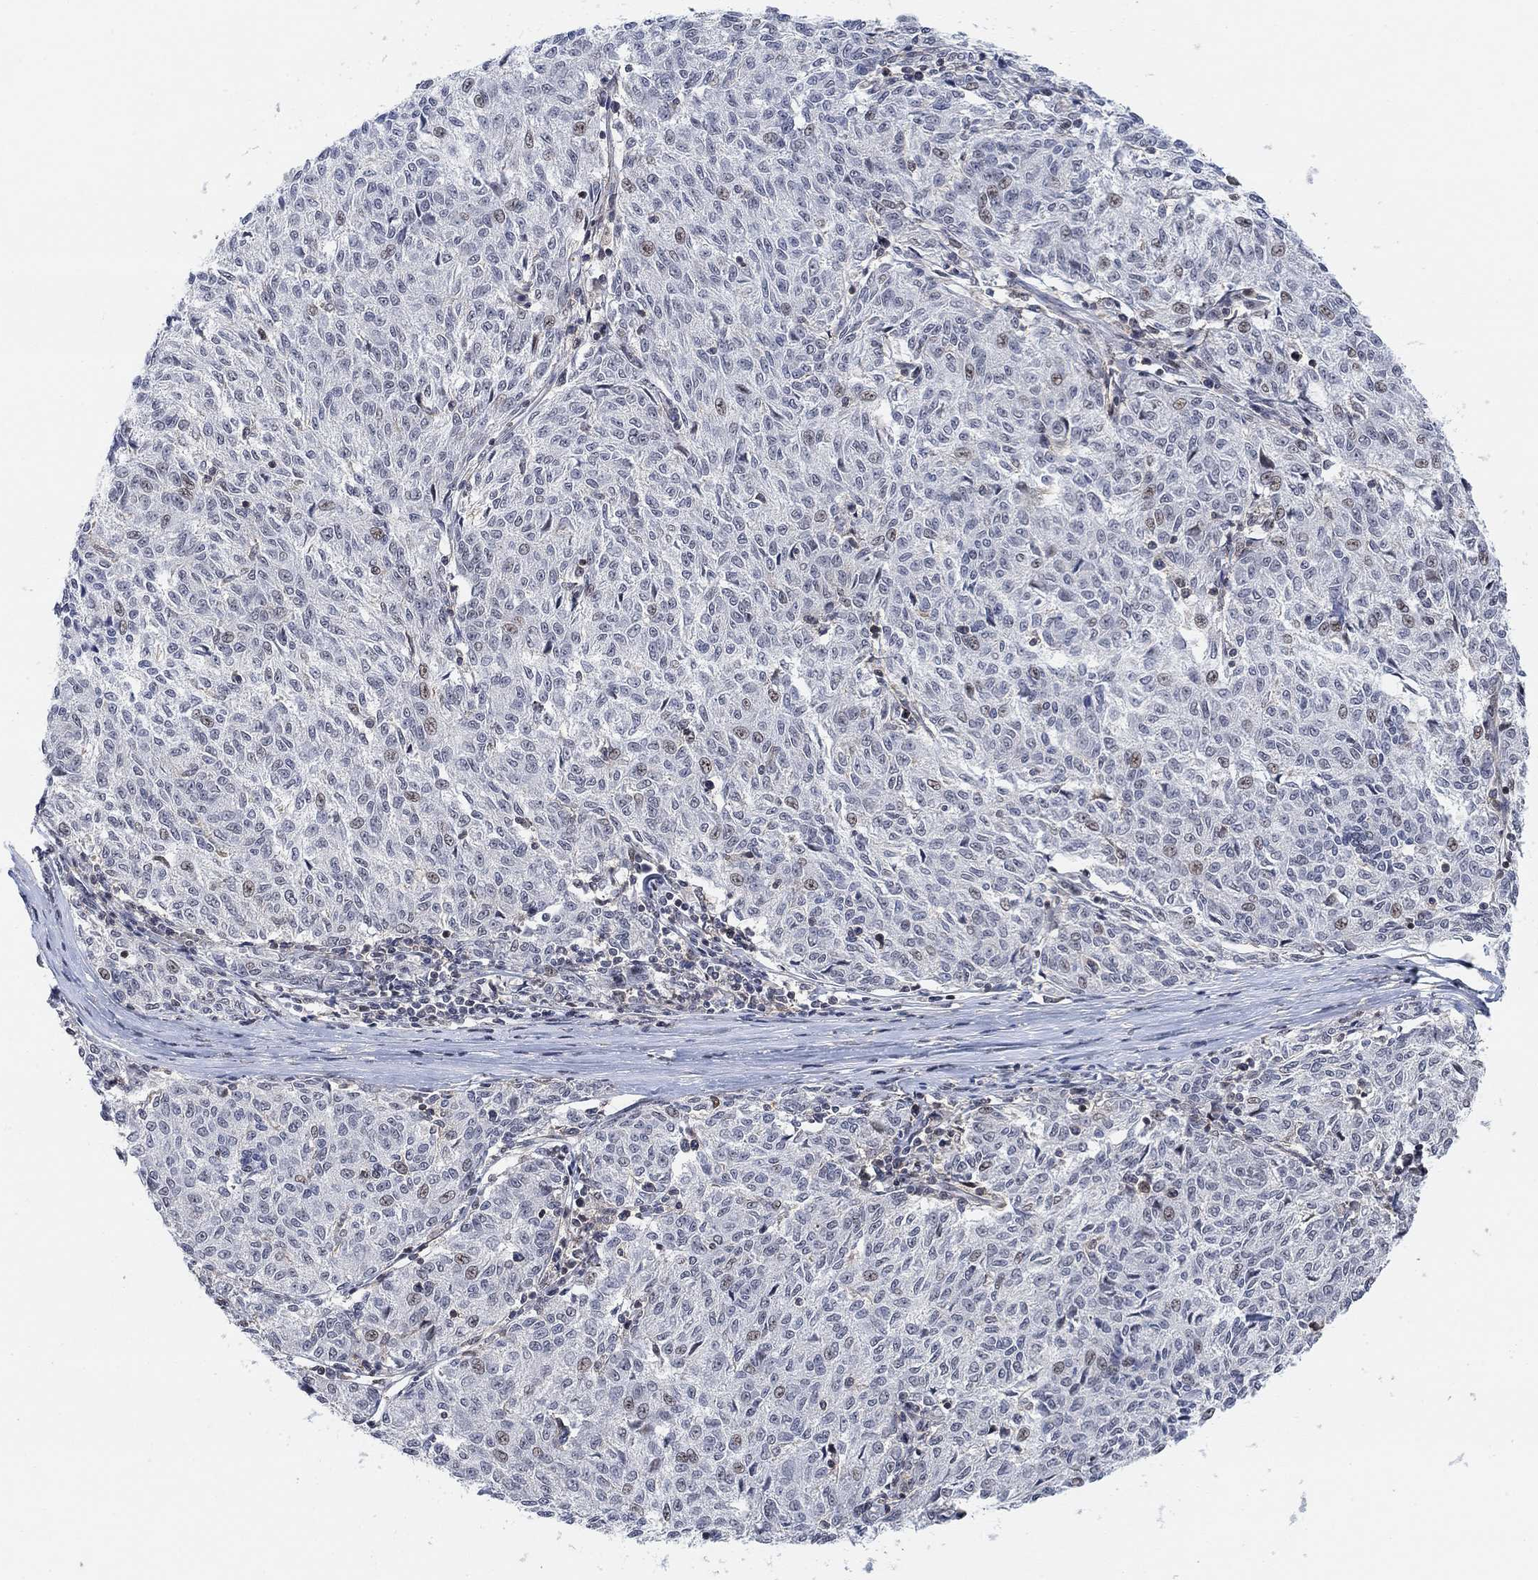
{"staining": {"intensity": "moderate", "quantity": "<25%", "location": "nuclear"}, "tissue": "melanoma", "cell_type": "Tumor cells", "image_type": "cancer", "snomed": [{"axis": "morphology", "description": "Malignant melanoma, NOS"}, {"axis": "topography", "description": "Skin"}], "caption": "Protein staining exhibits moderate nuclear expression in about <25% of tumor cells in malignant melanoma.", "gene": "PWWP2B", "patient": {"sex": "female", "age": 72}}